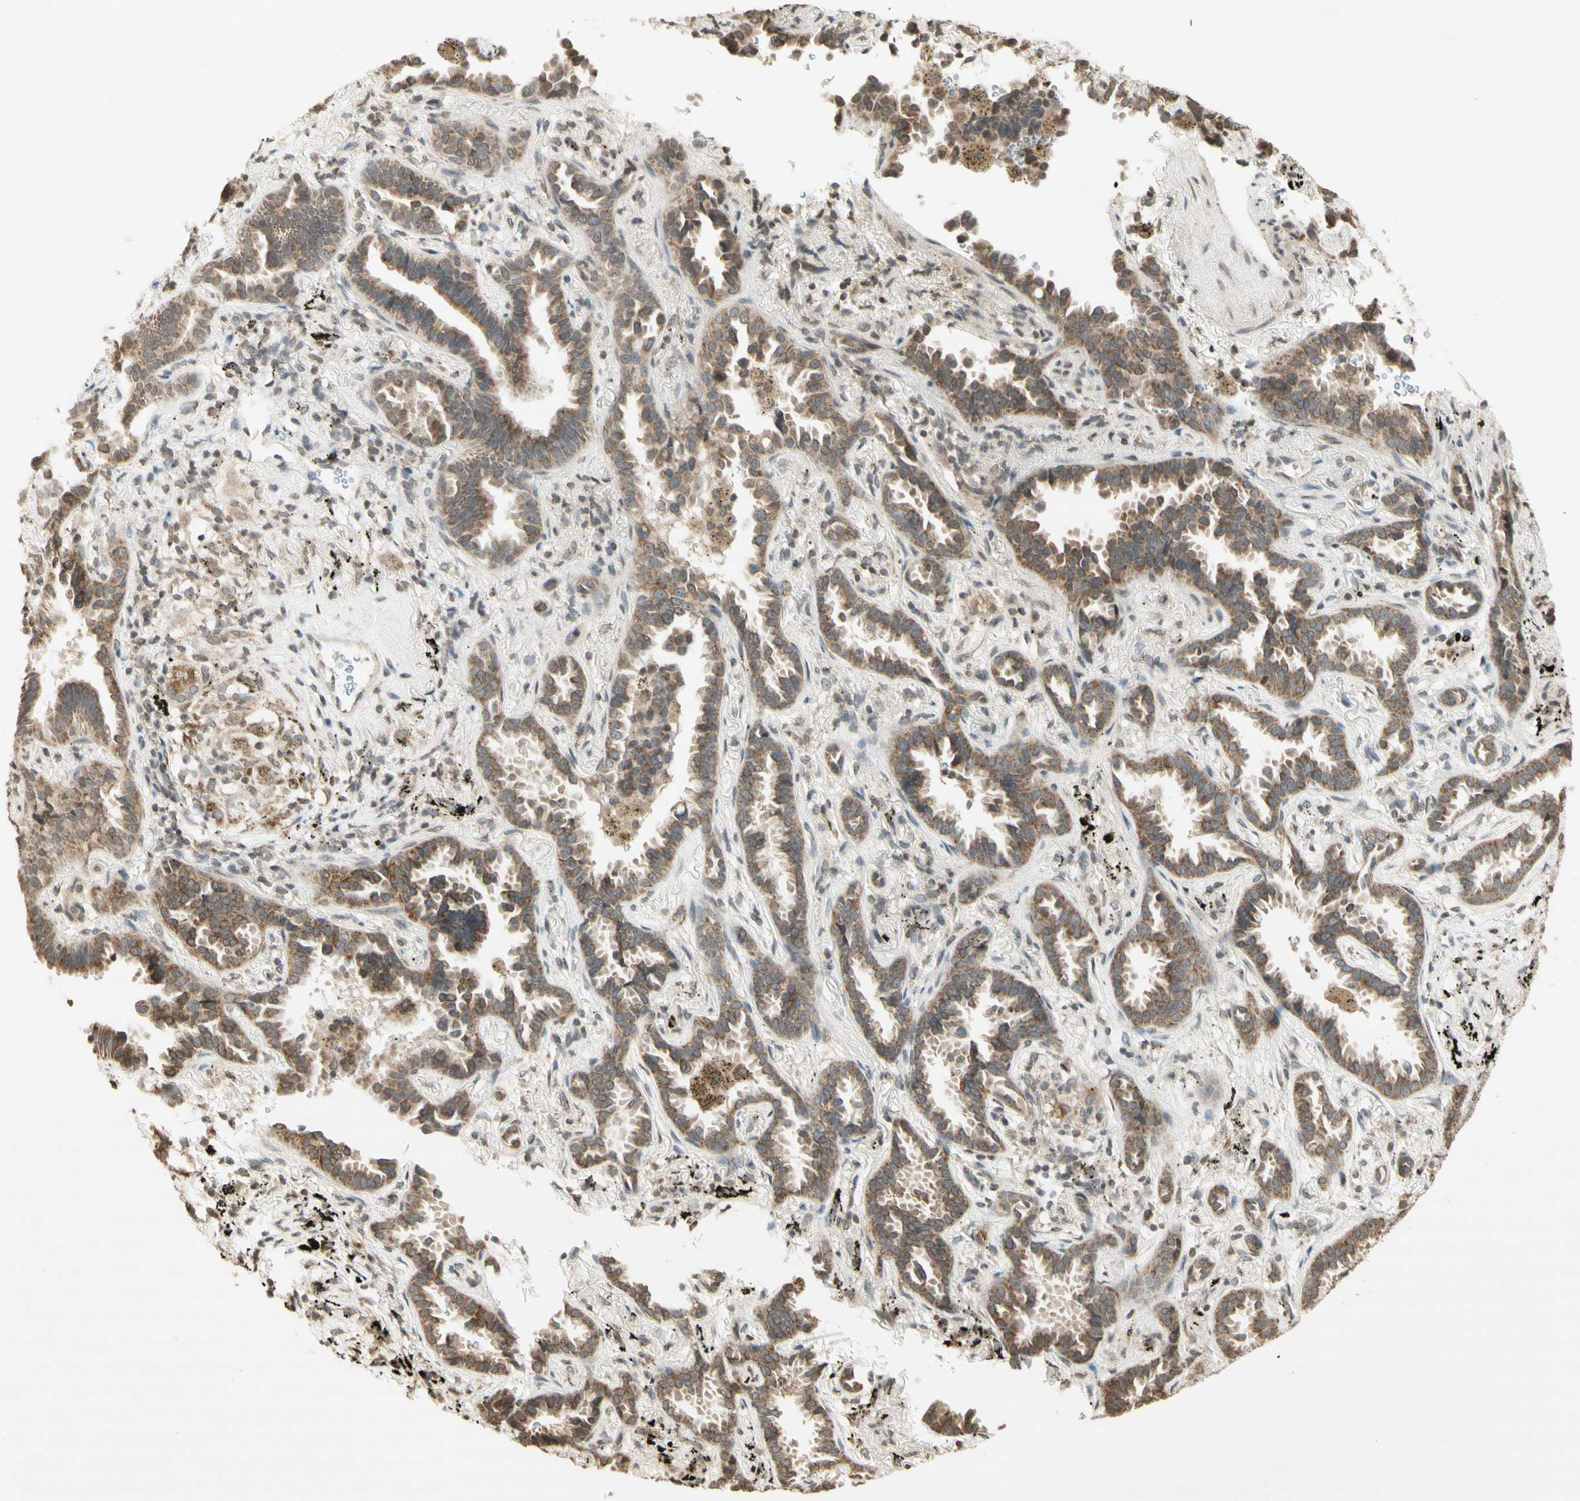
{"staining": {"intensity": "moderate", "quantity": ">75%", "location": "cytoplasmic/membranous"}, "tissue": "lung cancer", "cell_type": "Tumor cells", "image_type": "cancer", "snomed": [{"axis": "morphology", "description": "Normal tissue, NOS"}, {"axis": "morphology", "description": "Adenocarcinoma, NOS"}, {"axis": "topography", "description": "Lung"}], "caption": "A brown stain shows moderate cytoplasmic/membranous positivity of a protein in lung cancer tumor cells.", "gene": "CCNI", "patient": {"sex": "male", "age": 59}}